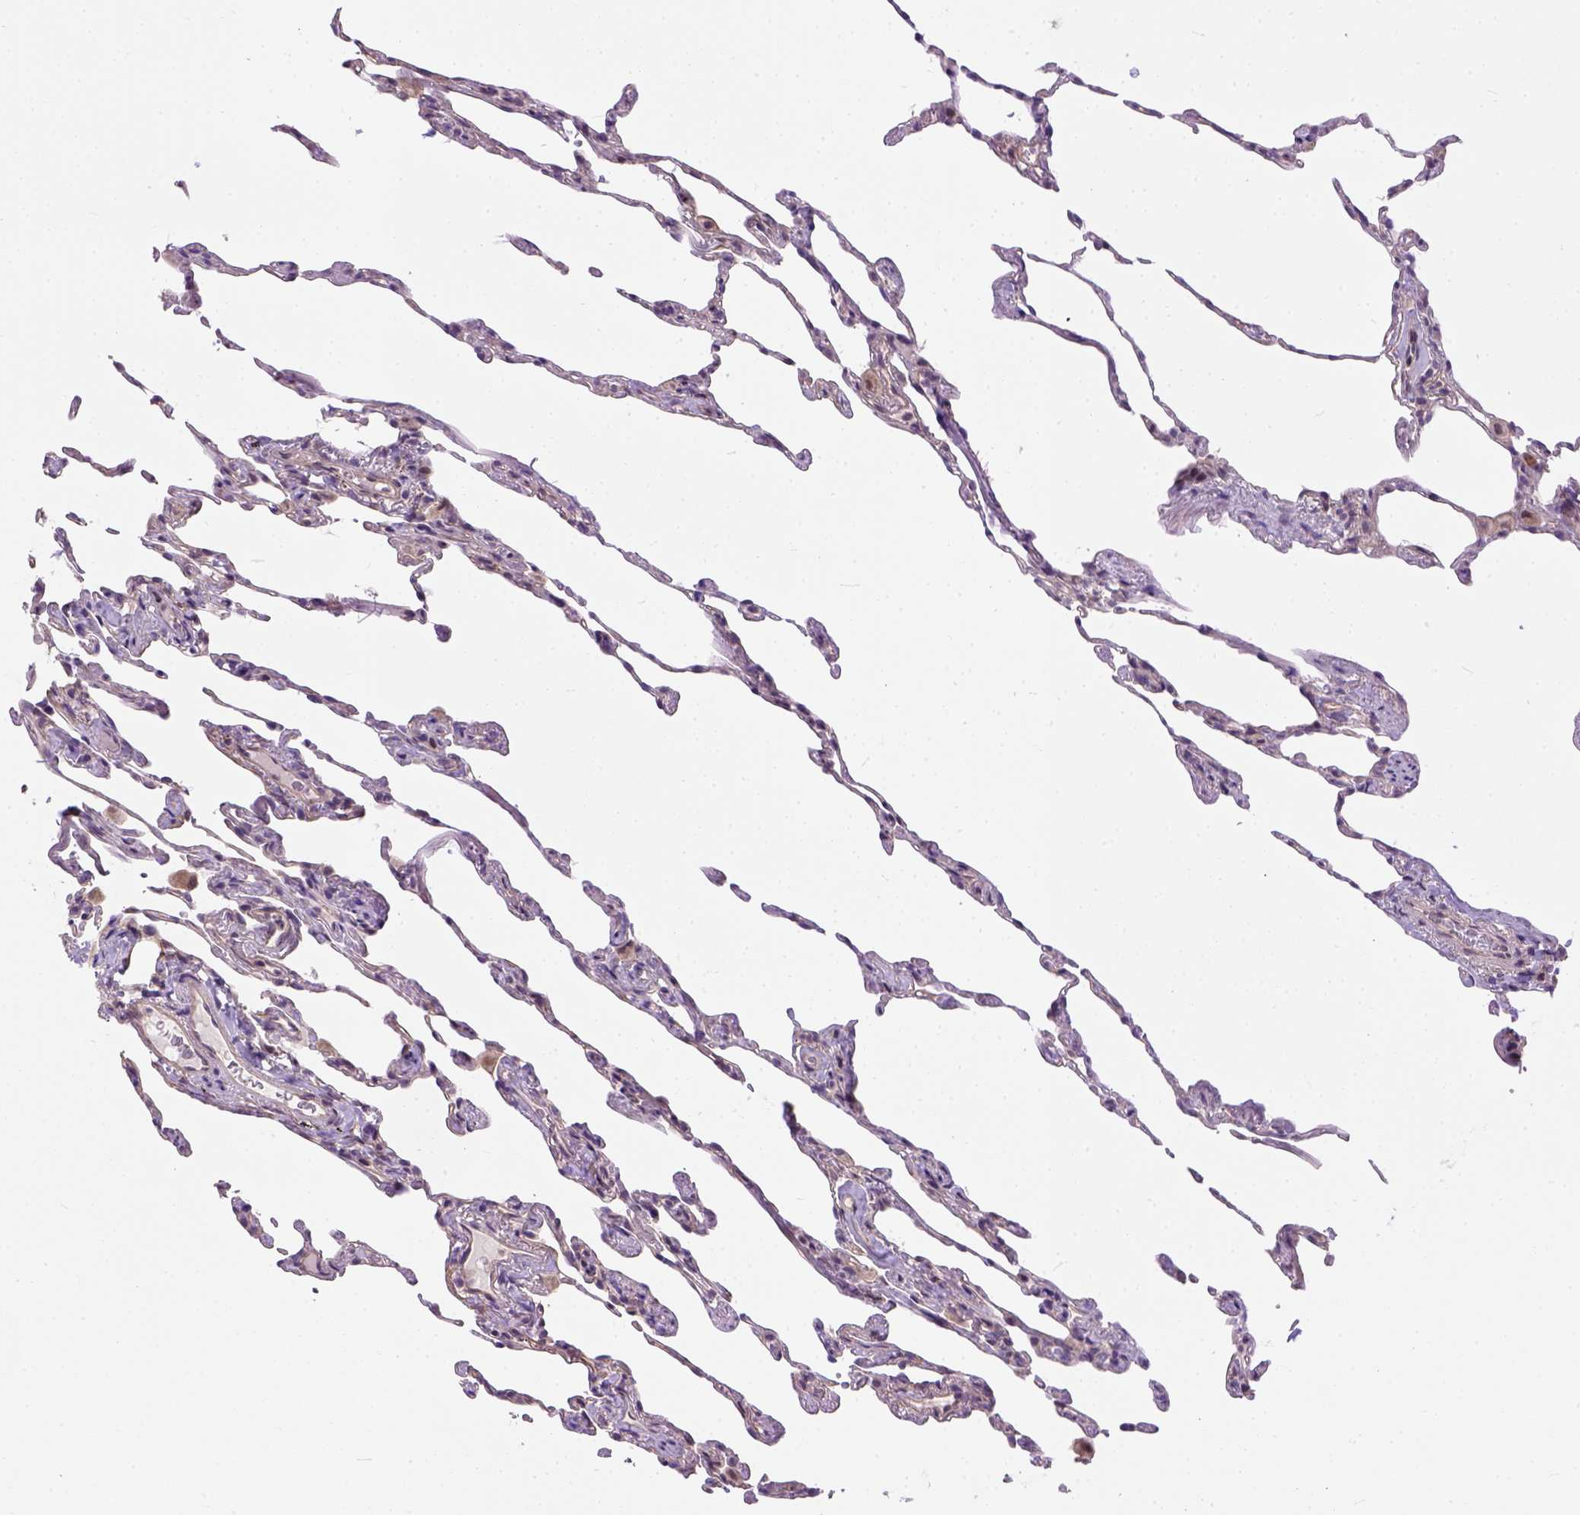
{"staining": {"intensity": "weak", "quantity": "25%-75%", "location": "cytoplasmic/membranous,nuclear"}, "tissue": "lung", "cell_type": "Alveolar cells", "image_type": "normal", "snomed": [{"axis": "morphology", "description": "Normal tissue, NOS"}, {"axis": "topography", "description": "Lung"}], "caption": "Brown immunohistochemical staining in normal lung shows weak cytoplasmic/membranous,nuclear expression in about 25%-75% of alveolar cells. (Stains: DAB (3,3'-diaminobenzidine) in brown, nuclei in blue, Microscopy: brightfield microscopy at high magnification).", "gene": "KAZN", "patient": {"sex": "female", "age": 57}}